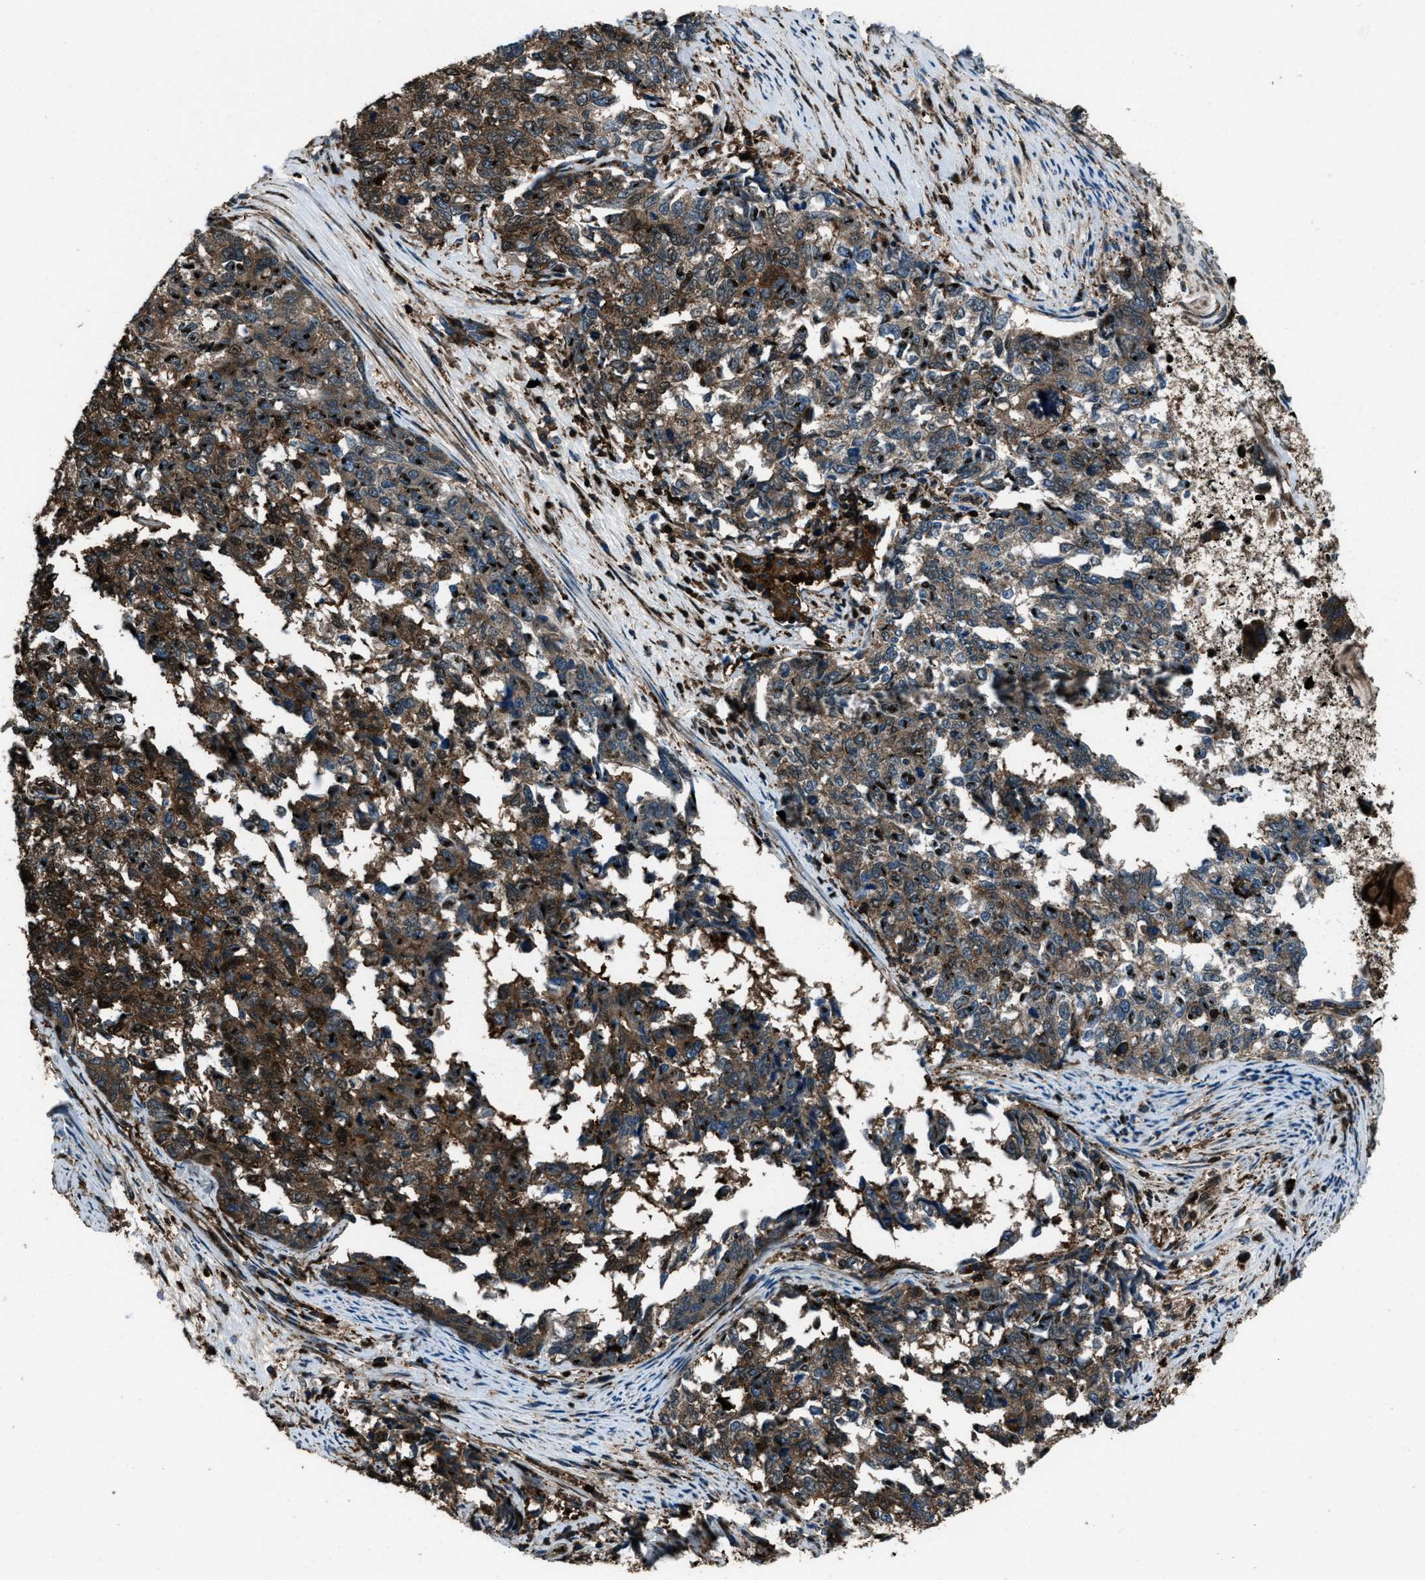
{"staining": {"intensity": "moderate", "quantity": ">75%", "location": "cytoplasmic/membranous,nuclear"}, "tissue": "cervical cancer", "cell_type": "Tumor cells", "image_type": "cancer", "snomed": [{"axis": "morphology", "description": "Squamous cell carcinoma, NOS"}, {"axis": "topography", "description": "Cervix"}], "caption": "Immunohistochemical staining of human squamous cell carcinoma (cervical) displays medium levels of moderate cytoplasmic/membranous and nuclear staining in about >75% of tumor cells.", "gene": "SNX30", "patient": {"sex": "female", "age": 63}}